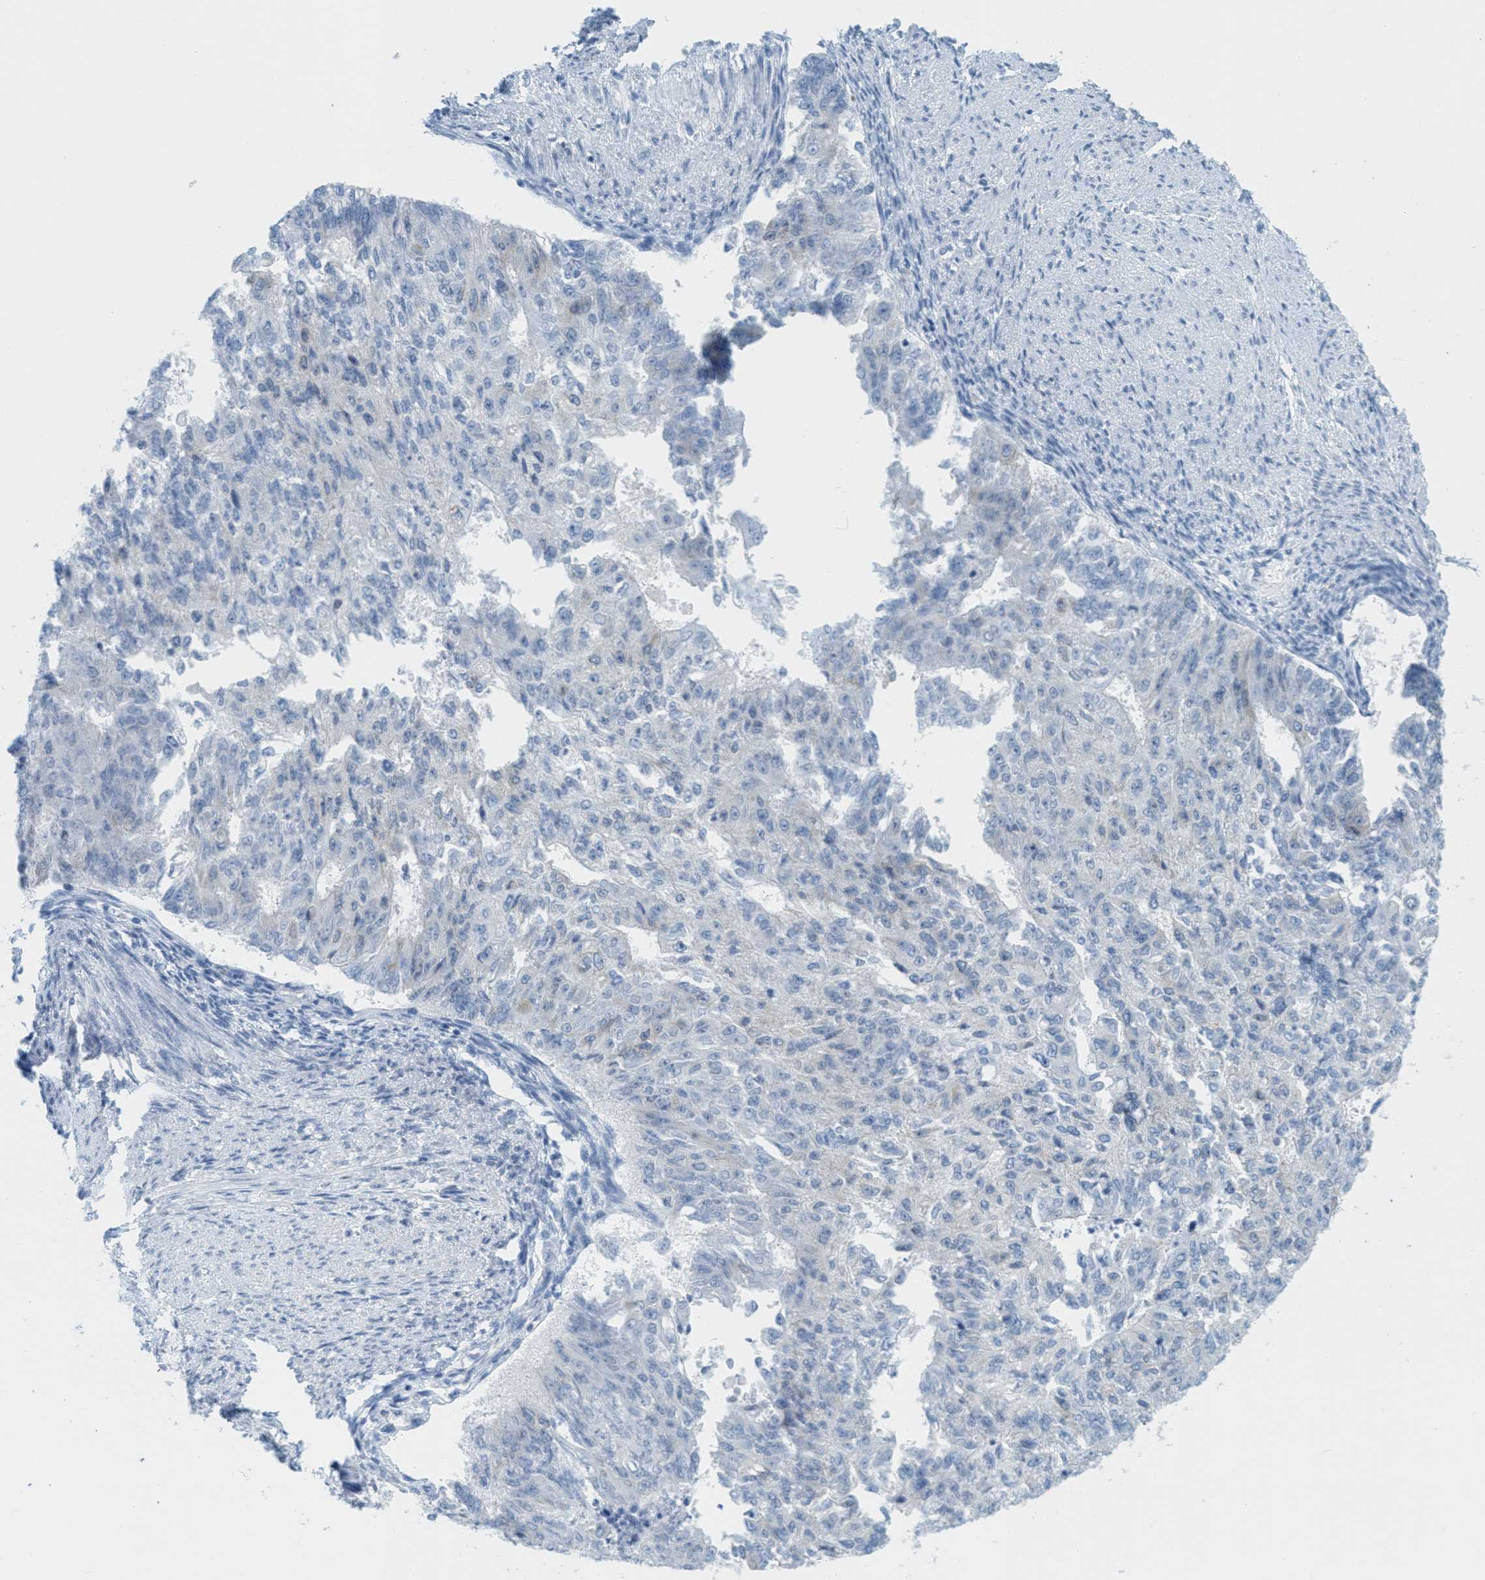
{"staining": {"intensity": "negative", "quantity": "none", "location": "none"}, "tissue": "endometrial cancer", "cell_type": "Tumor cells", "image_type": "cancer", "snomed": [{"axis": "morphology", "description": "Adenocarcinoma, NOS"}, {"axis": "topography", "description": "Endometrium"}], "caption": "Tumor cells show no significant positivity in endometrial cancer.", "gene": "TEX264", "patient": {"sex": "female", "age": 32}}